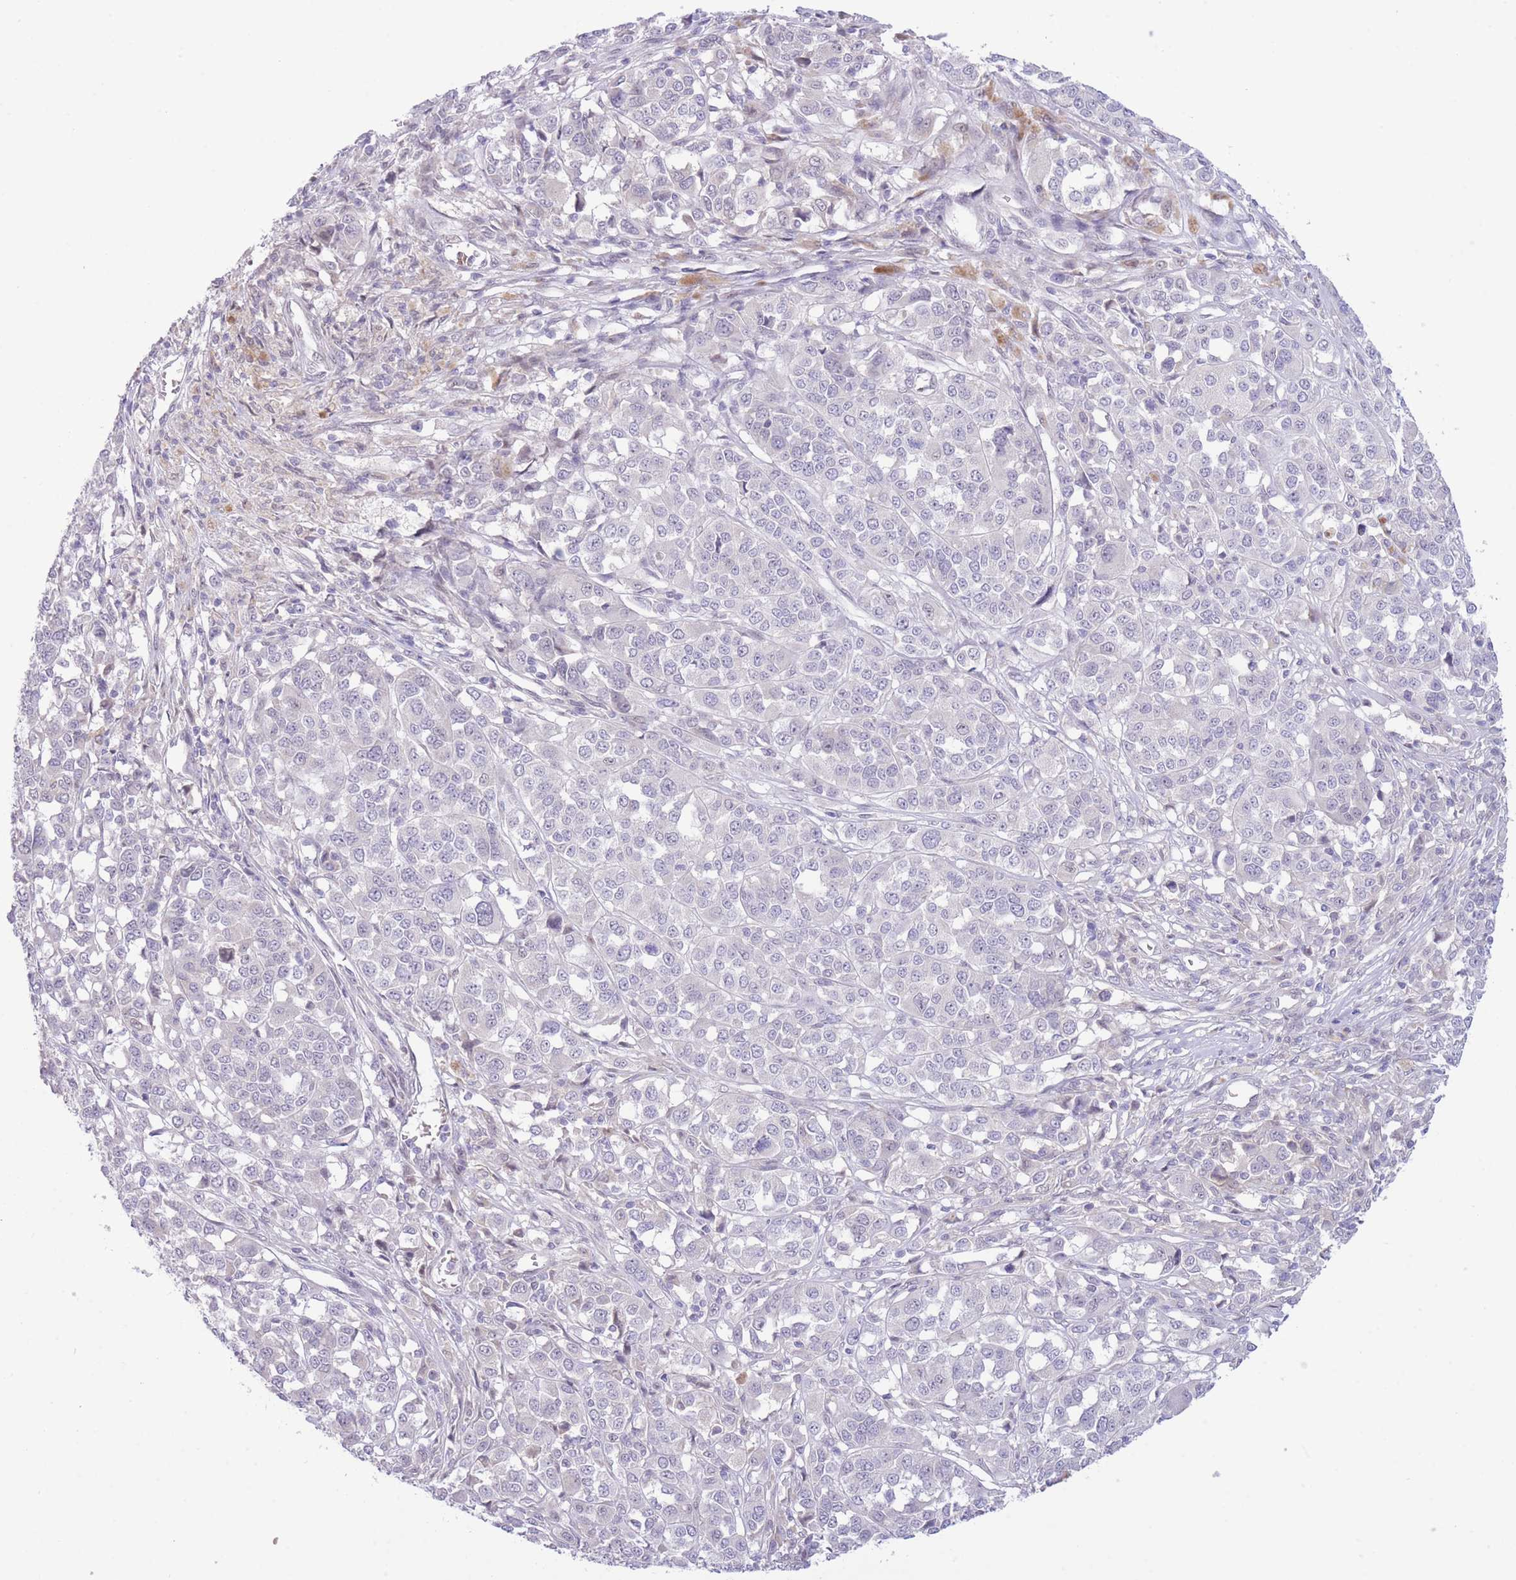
{"staining": {"intensity": "negative", "quantity": "none", "location": "none"}, "tissue": "melanoma", "cell_type": "Tumor cells", "image_type": "cancer", "snomed": [{"axis": "morphology", "description": "Malignant melanoma, Metastatic site"}, {"axis": "topography", "description": "Lymph node"}], "caption": "High power microscopy histopathology image of an IHC micrograph of melanoma, revealing no significant expression in tumor cells.", "gene": "FBXO46", "patient": {"sex": "male", "age": 44}}